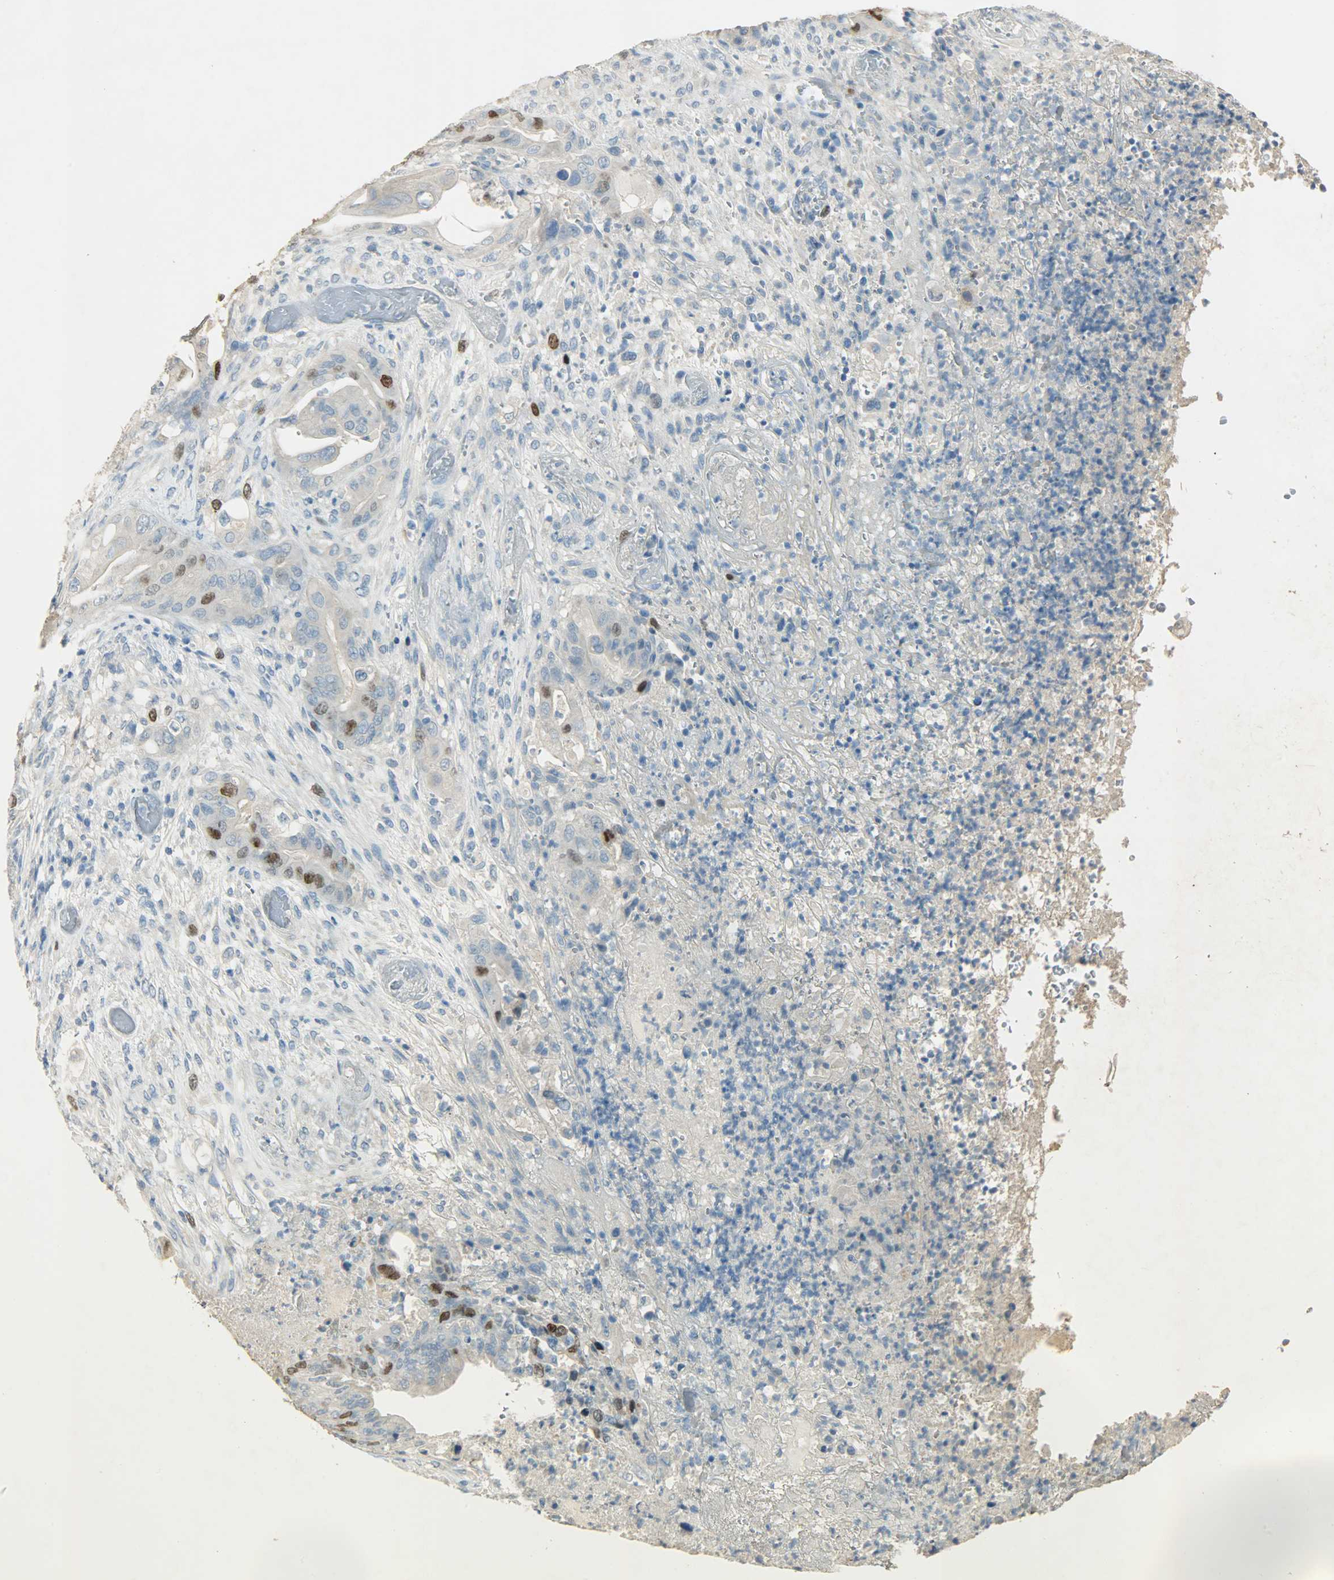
{"staining": {"intensity": "strong", "quantity": "<25%", "location": "cytoplasmic/membranous,nuclear"}, "tissue": "stomach cancer", "cell_type": "Tumor cells", "image_type": "cancer", "snomed": [{"axis": "morphology", "description": "Adenocarcinoma, NOS"}, {"axis": "topography", "description": "Stomach"}], "caption": "Adenocarcinoma (stomach) stained for a protein displays strong cytoplasmic/membranous and nuclear positivity in tumor cells. (Brightfield microscopy of DAB IHC at high magnification).", "gene": "TPX2", "patient": {"sex": "female", "age": 73}}